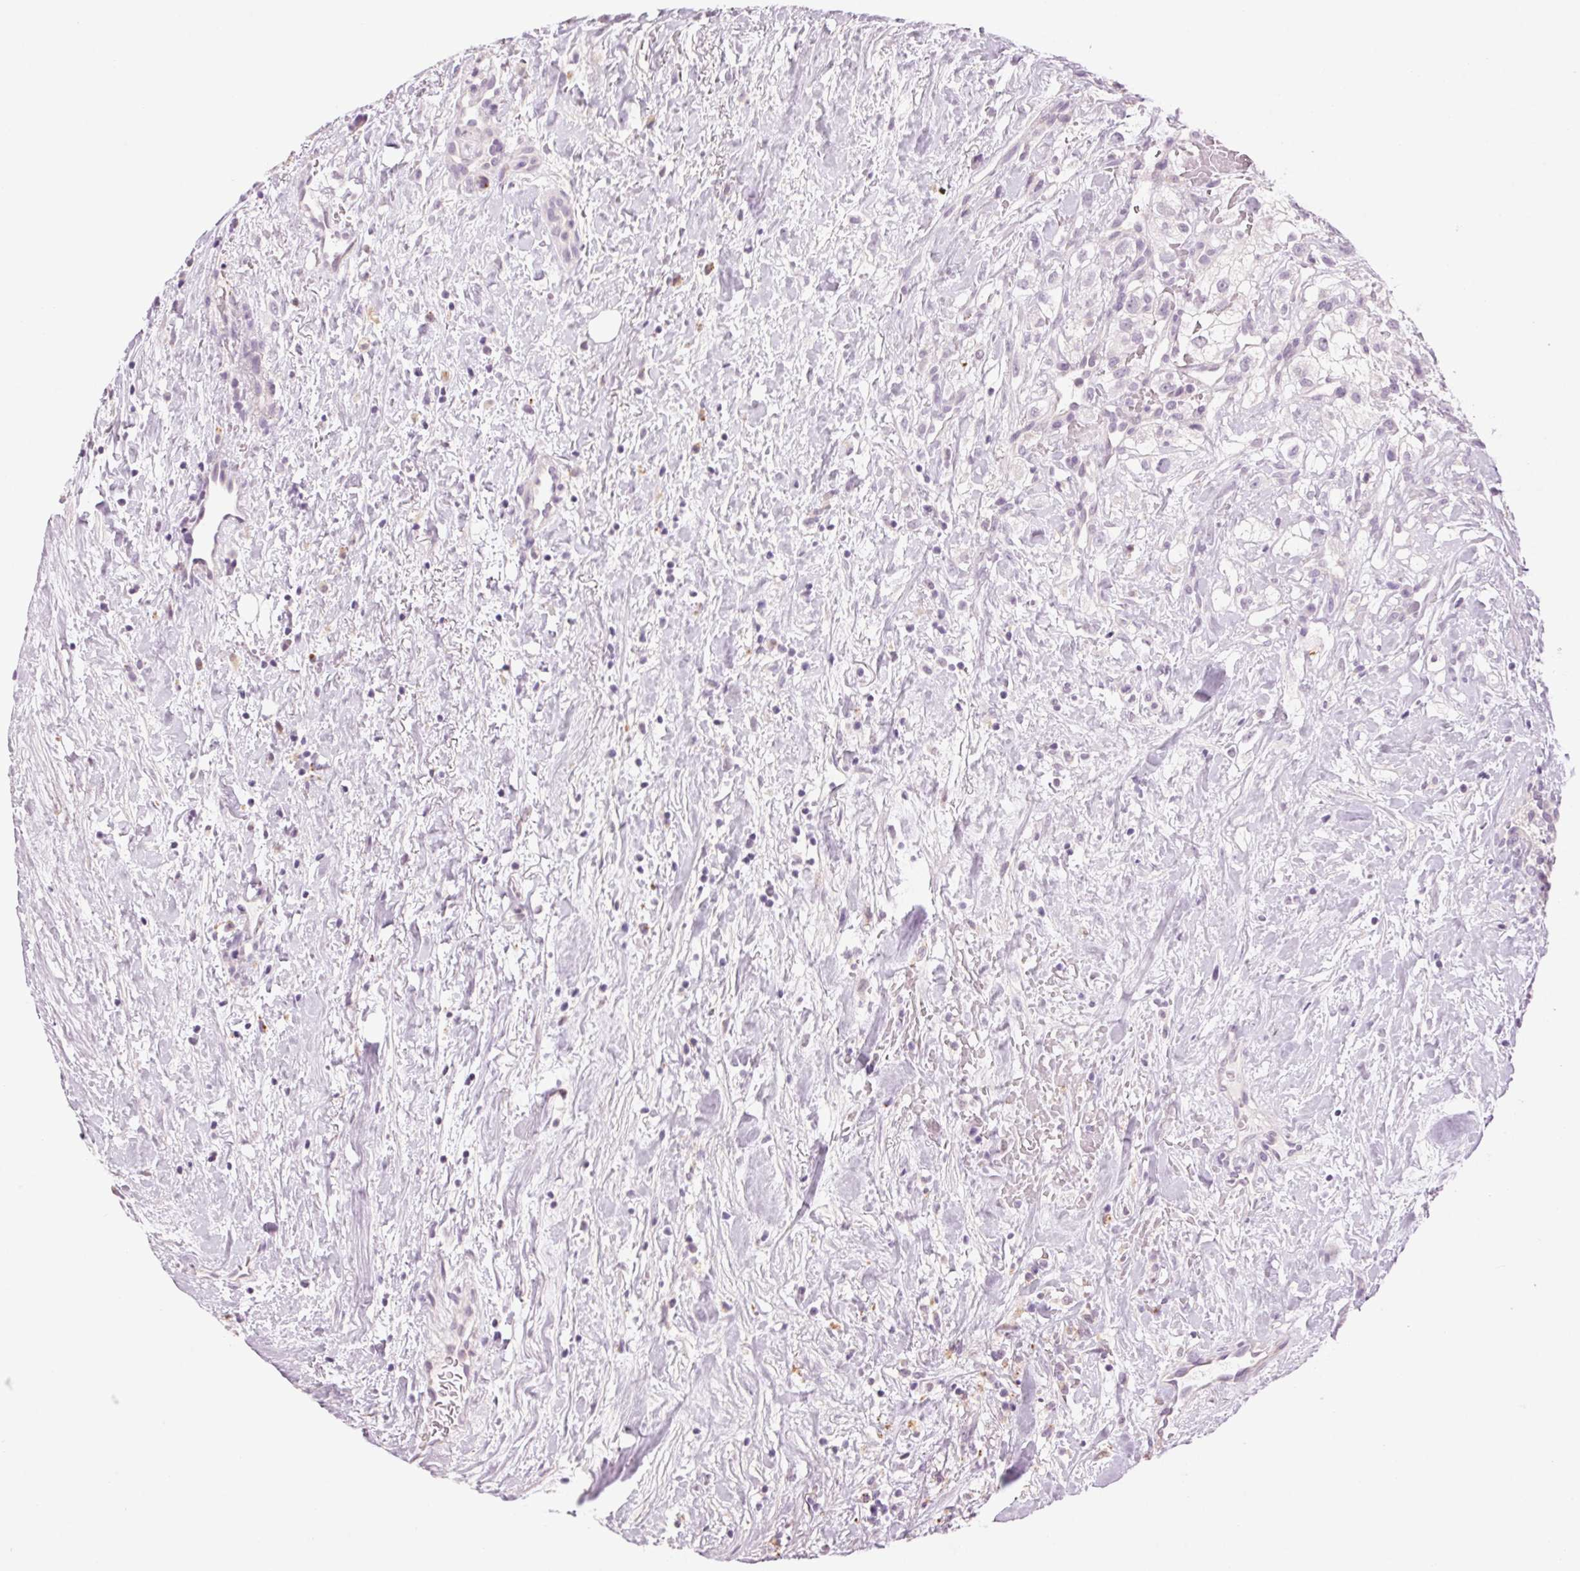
{"staining": {"intensity": "negative", "quantity": "none", "location": "none"}, "tissue": "renal cancer", "cell_type": "Tumor cells", "image_type": "cancer", "snomed": [{"axis": "morphology", "description": "Adenocarcinoma, NOS"}, {"axis": "topography", "description": "Kidney"}], "caption": "Immunohistochemical staining of human renal adenocarcinoma demonstrates no significant staining in tumor cells.", "gene": "MPO", "patient": {"sex": "male", "age": 59}}